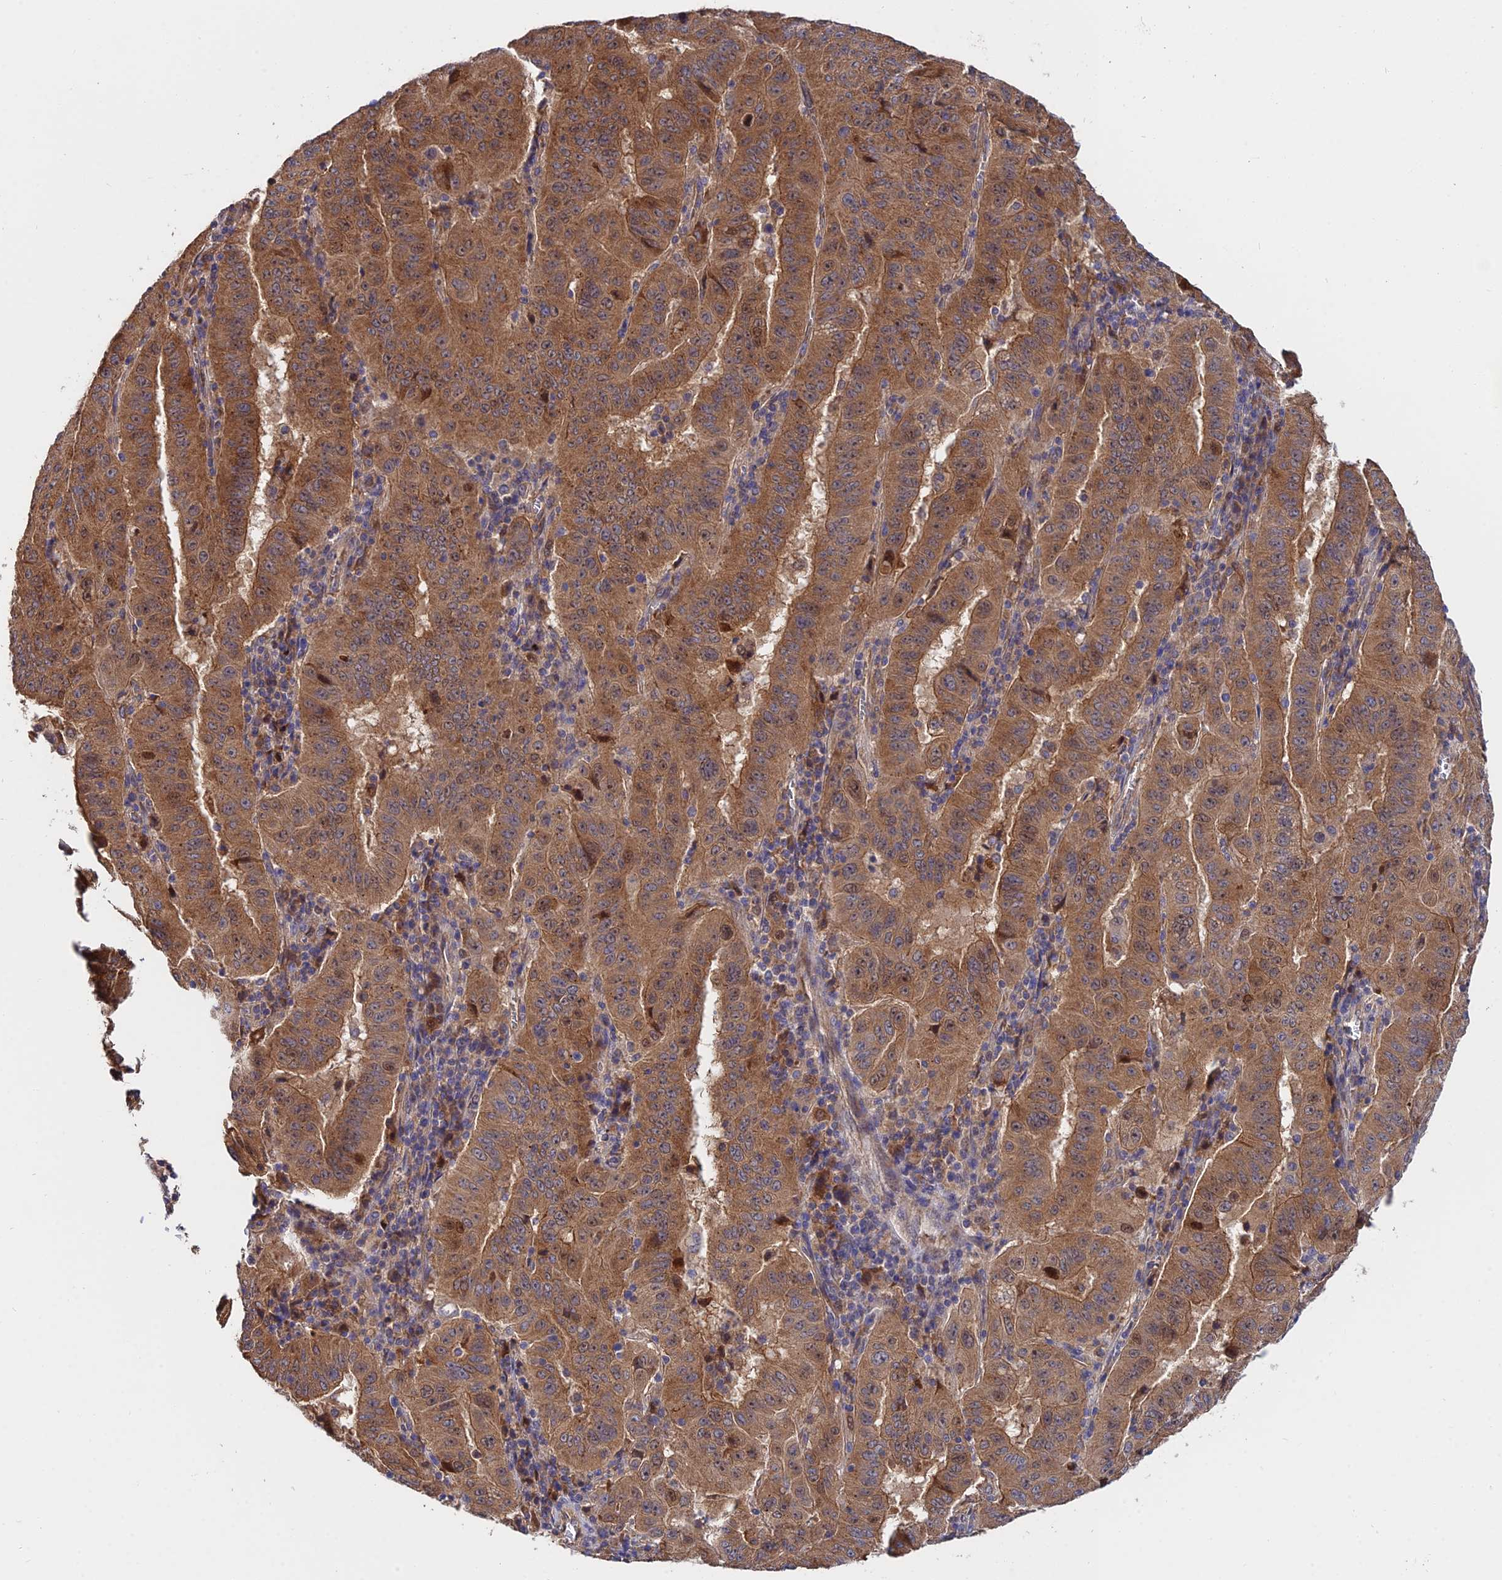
{"staining": {"intensity": "moderate", "quantity": ">75%", "location": "cytoplasmic/membranous"}, "tissue": "pancreatic cancer", "cell_type": "Tumor cells", "image_type": "cancer", "snomed": [{"axis": "morphology", "description": "Adenocarcinoma, NOS"}, {"axis": "topography", "description": "Pancreas"}], "caption": "Pancreatic adenocarcinoma stained with a protein marker demonstrates moderate staining in tumor cells.", "gene": "CDC37L1", "patient": {"sex": "male", "age": 63}}